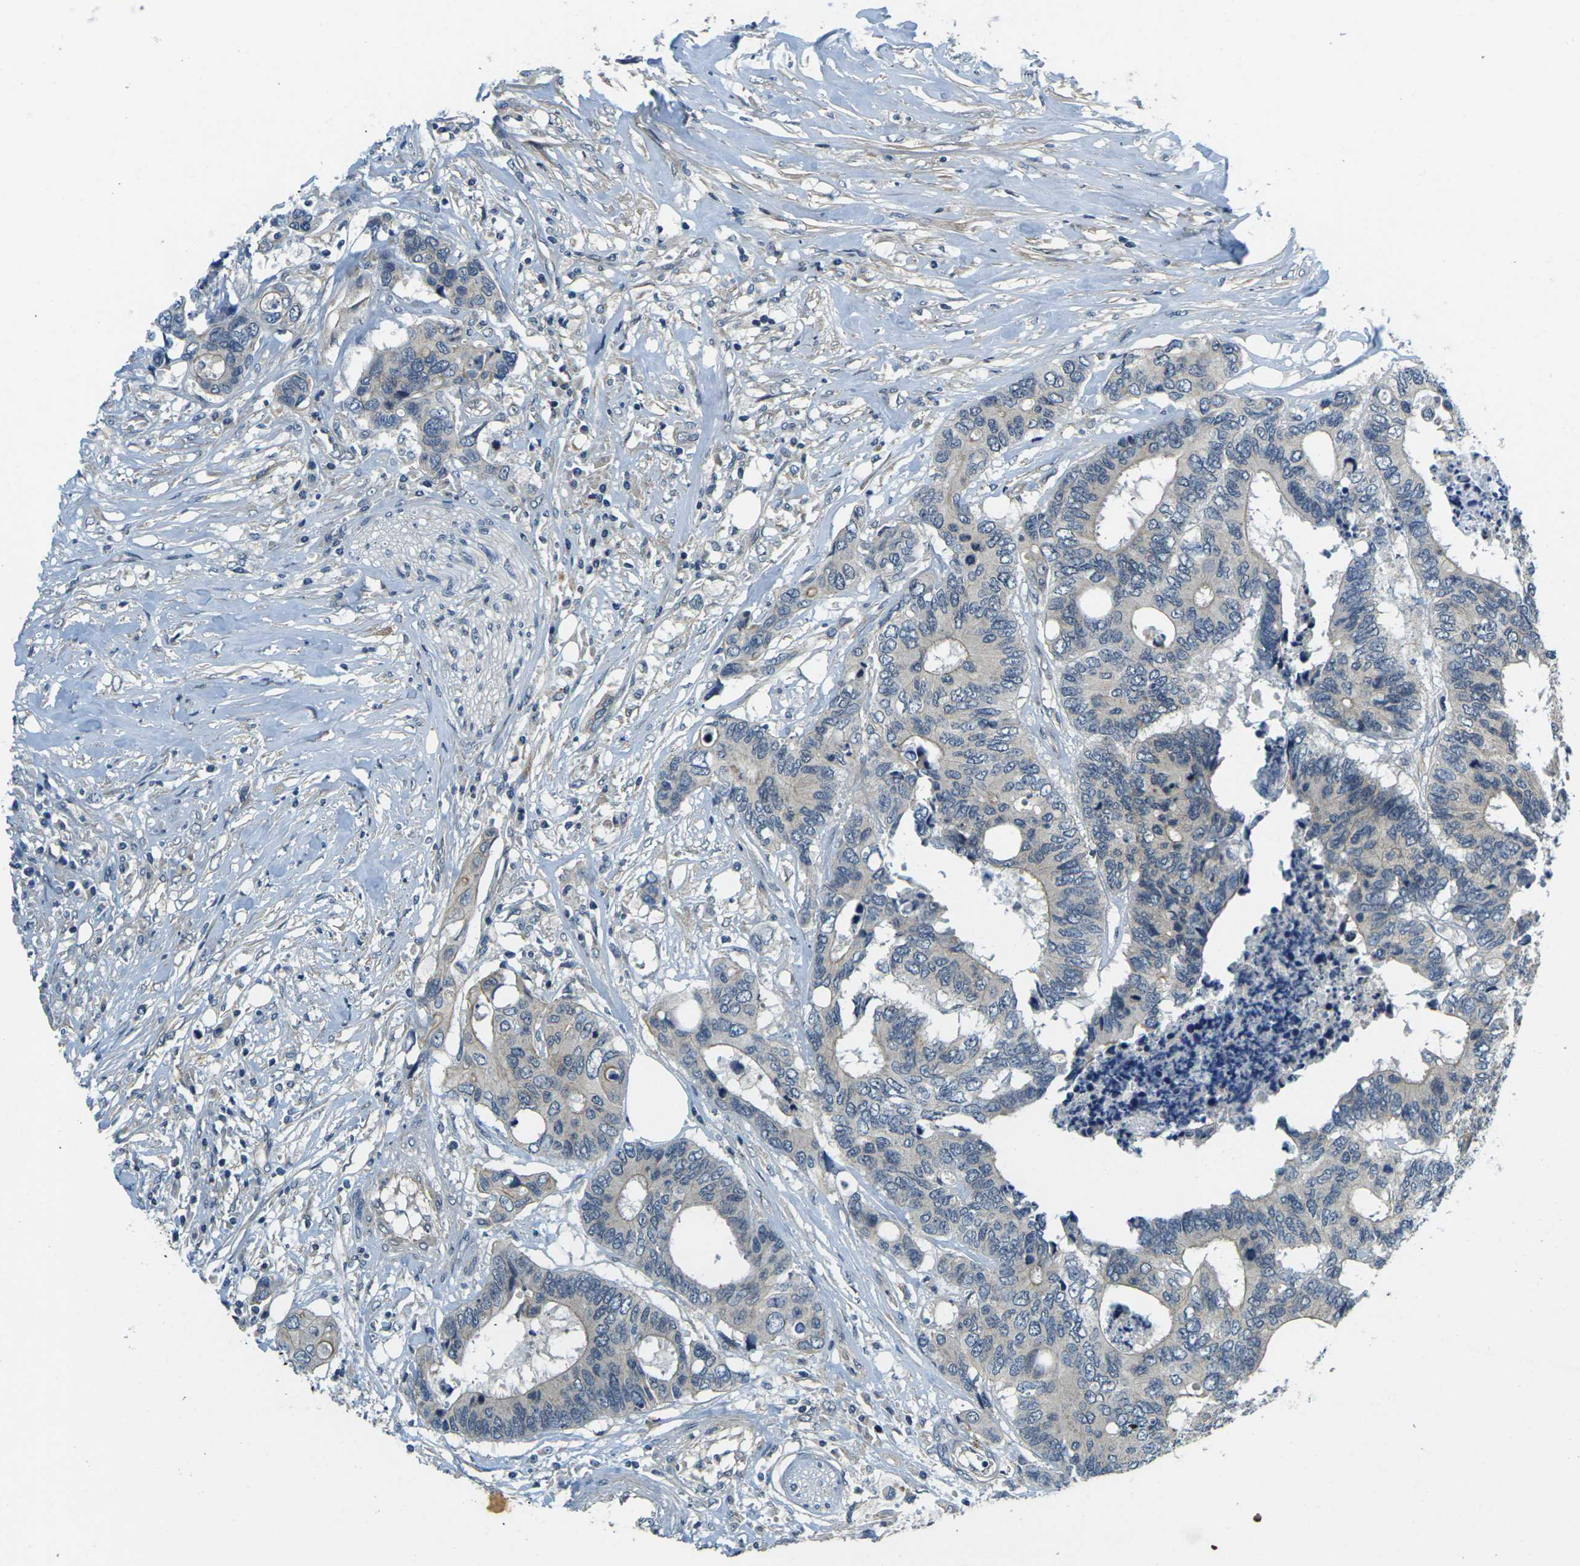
{"staining": {"intensity": "negative", "quantity": "none", "location": "none"}, "tissue": "colorectal cancer", "cell_type": "Tumor cells", "image_type": "cancer", "snomed": [{"axis": "morphology", "description": "Adenocarcinoma, NOS"}, {"axis": "topography", "description": "Rectum"}], "caption": "Colorectal cancer (adenocarcinoma) stained for a protein using immunohistochemistry (IHC) reveals no positivity tumor cells.", "gene": "KCTD10", "patient": {"sex": "male", "age": 55}}